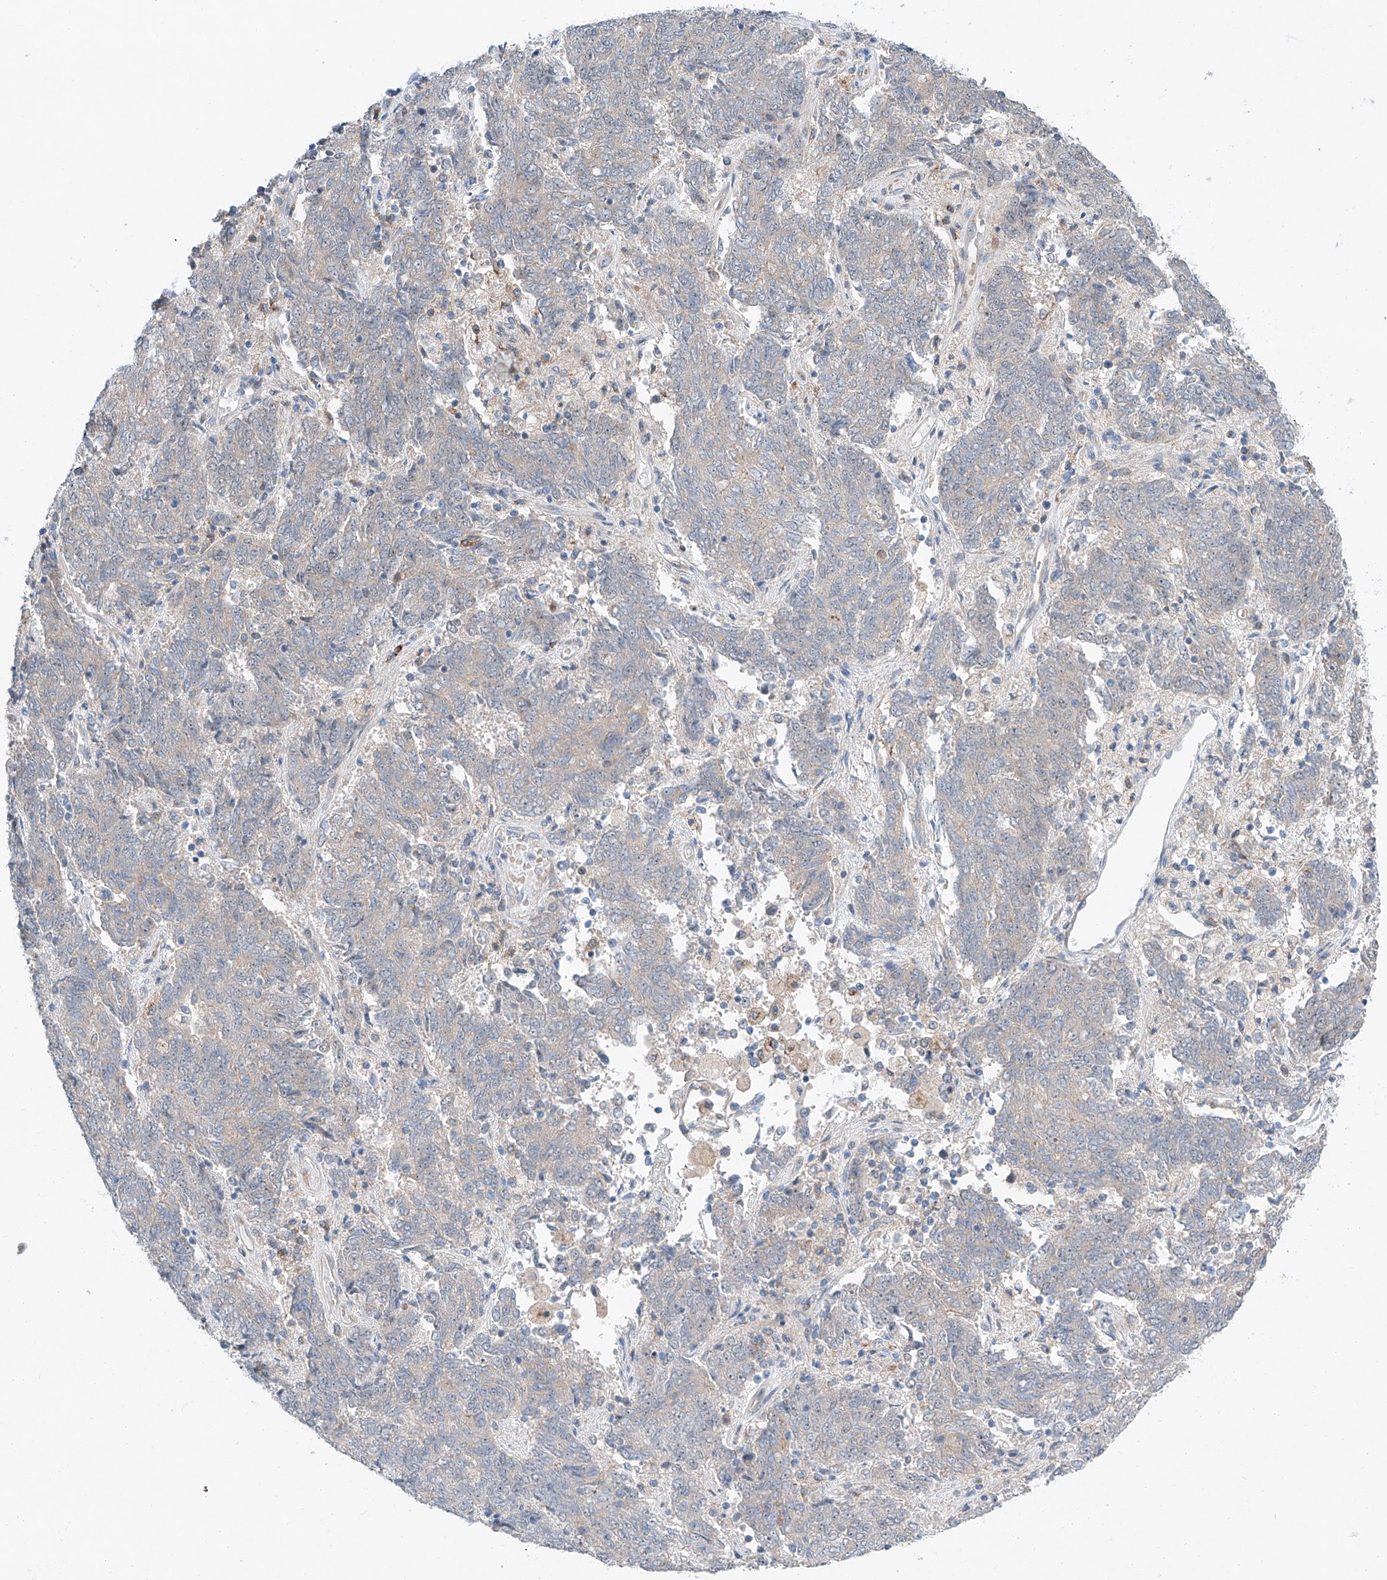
{"staining": {"intensity": "negative", "quantity": "none", "location": "none"}, "tissue": "endometrial cancer", "cell_type": "Tumor cells", "image_type": "cancer", "snomed": [{"axis": "morphology", "description": "Adenocarcinoma, NOS"}, {"axis": "topography", "description": "Endometrium"}], "caption": "Immunohistochemistry image of neoplastic tissue: human endometrial cancer (adenocarcinoma) stained with DAB shows no significant protein staining in tumor cells. (Brightfield microscopy of DAB (3,3'-diaminobenzidine) immunohistochemistry (IHC) at high magnification).", "gene": "CLDND1", "patient": {"sex": "female", "age": 80}}